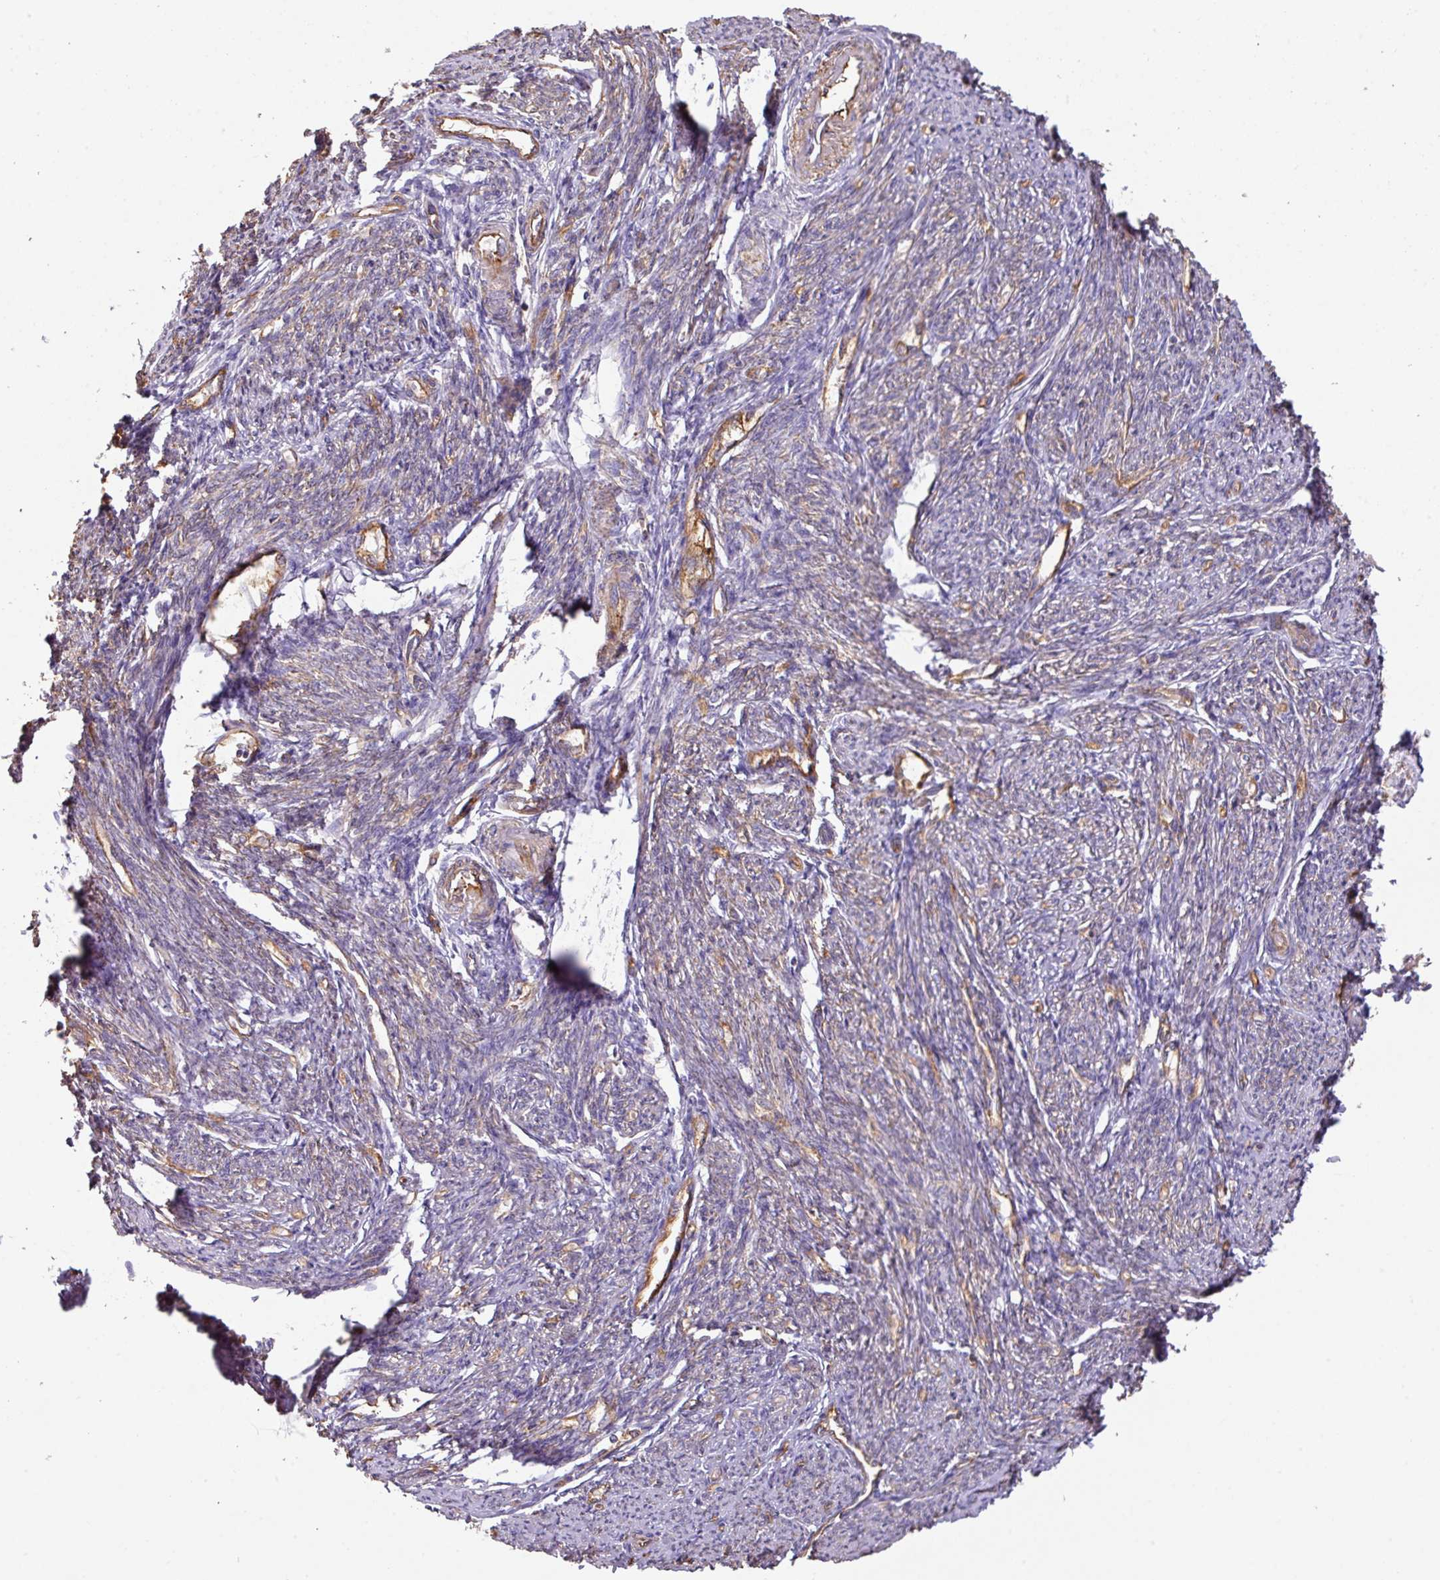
{"staining": {"intensity": "moderate", "quantity": "25%-75%", "location": "cytoplasmic/membranous"}, "tissue": "smooth muscle", "cell_type": "Smooth muscle cells", "image_type": "normal", "snomed": [{"axis": "morphology", "description": "Normal tissue, NOS"}, {"axis": "topography", "description": "Smooth muscle"}, {"axis": "topography", "description": "Fallopian tube"}], "caption": "Immunohistochemical staining of benign smooth muscle reveals medium levels of moderate cytoplasmic/membranous positivity in about 25%-75% of smooth muscle cells. The staining was performed using DAB to visualize the protein expression in brown, while the nuclei were stained in blue with hematoxylin (Magnification: 20x).", "gene": "CALML4", "patient": {"sex": "female", "age": 59}}